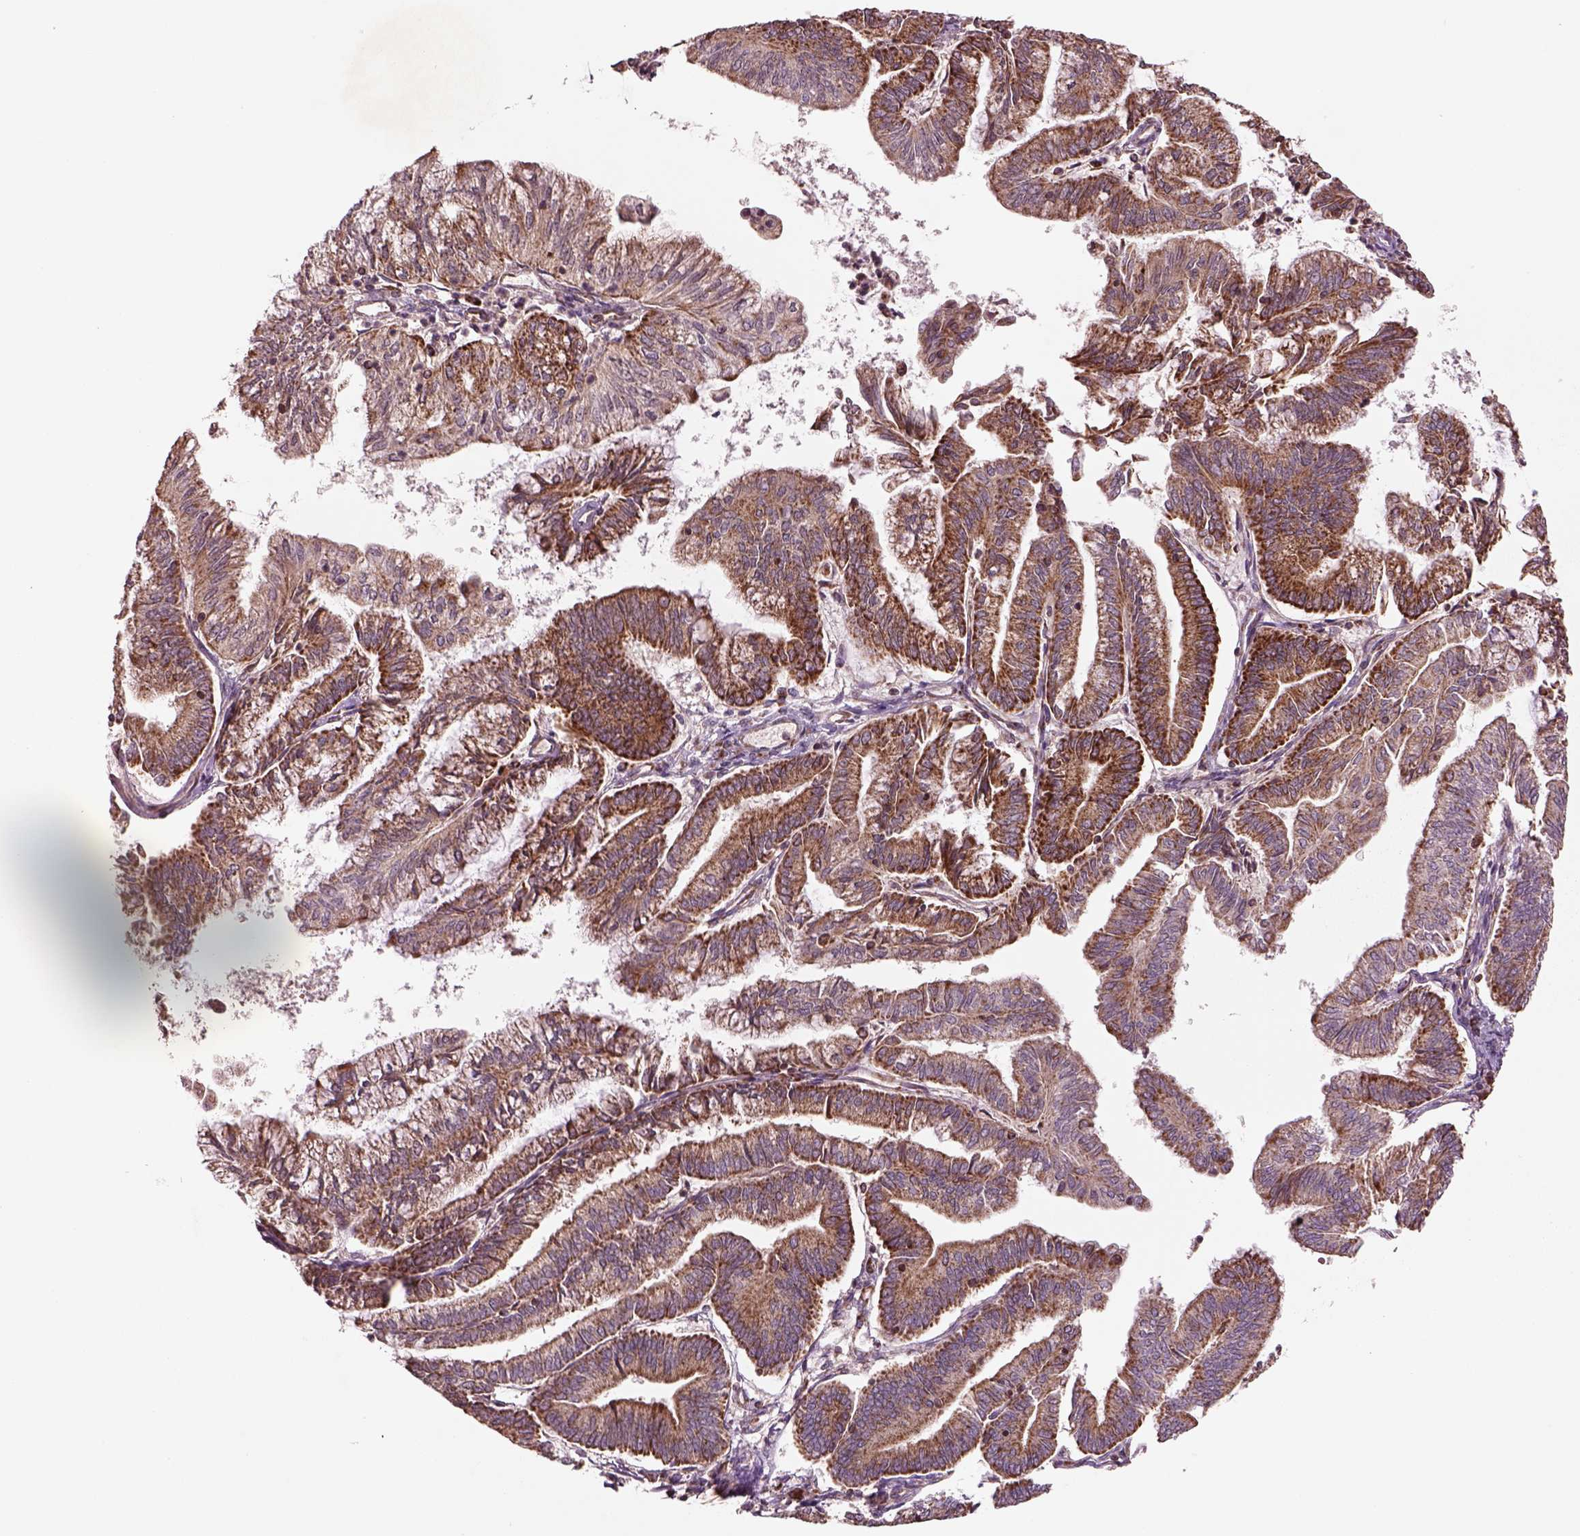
{"staining": {"intensity": "moderate", "quantity": ">75%", "location": "cytoplasmic/membranous"}, "tissue": "endometrial cancer", "cell_type": "Tumor cells", "image_type": "cancer", "snomed": [{"axis": "morphology", "description": "Adenocarcinoma, NOS"}, {"axis": "topography", "description": "Endometrium"}], "caption": "Immunohistochemical staining of endometrial cancer (adenocarcinoma) exhibits medium levels of moderate cytoplasmic/membranous staining in about >75% of tumor cells.", "gene": "SLC25A5", "patient": {"sex": "female", "age": 55}}